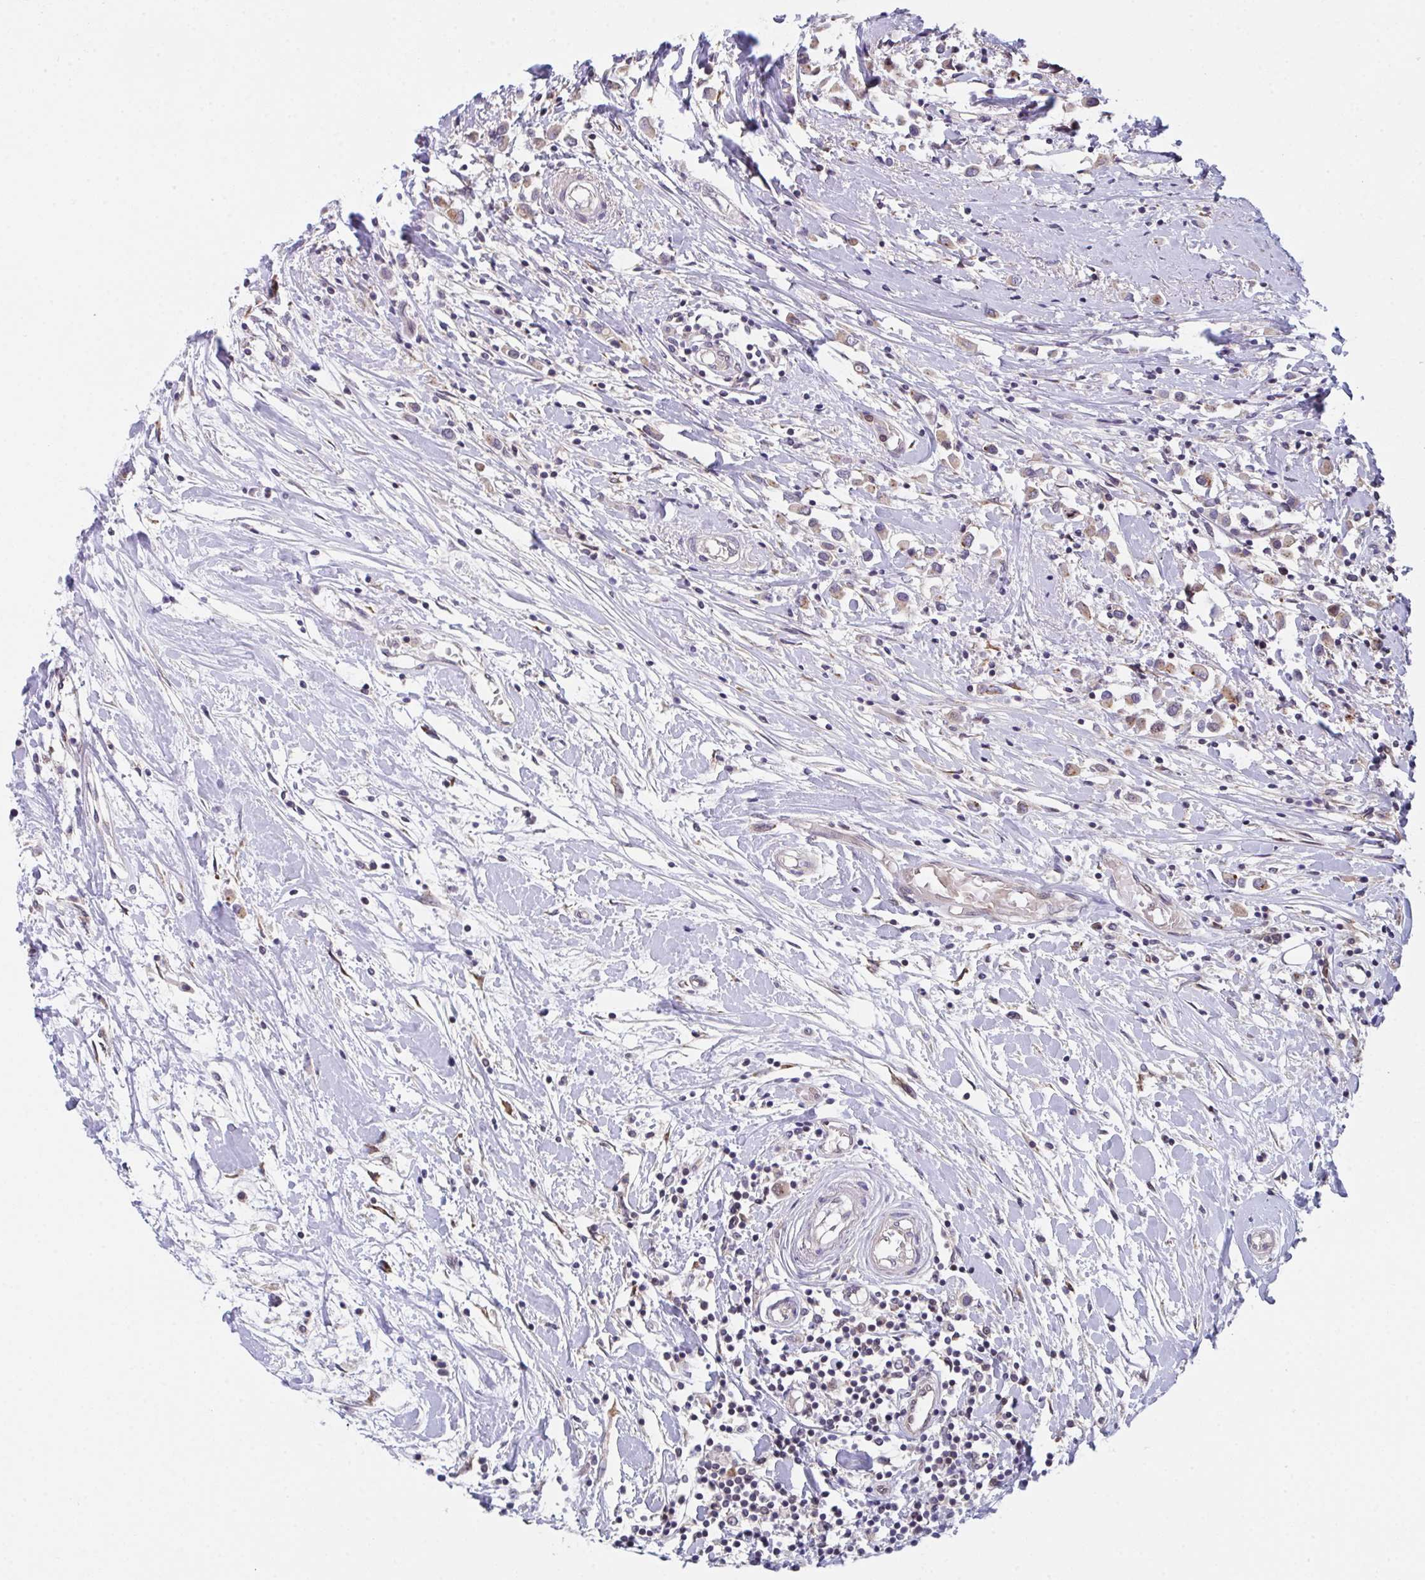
{"staining": {"intensity": "moderate", "quantity": "25%-75%", "location": "cytoplasmic/membranous"}, "tissue": "breast cancer", "cell_type": "Tumor cells", "image_type": "cancer", "snomed": [{"axis": "morphology", "description": "Duct carcinoma"}, {"axis": "topography", "description": "Breast"}], "caption": "The photomicrograph shows a brown stain indicating the presence of a protein in the cytoplasmic/membranous of tumor cells in breast cancer (infiltrating ductal carcinoma).", "gene": "RBM18", "patient": {"sex": "female", "age": 61}}